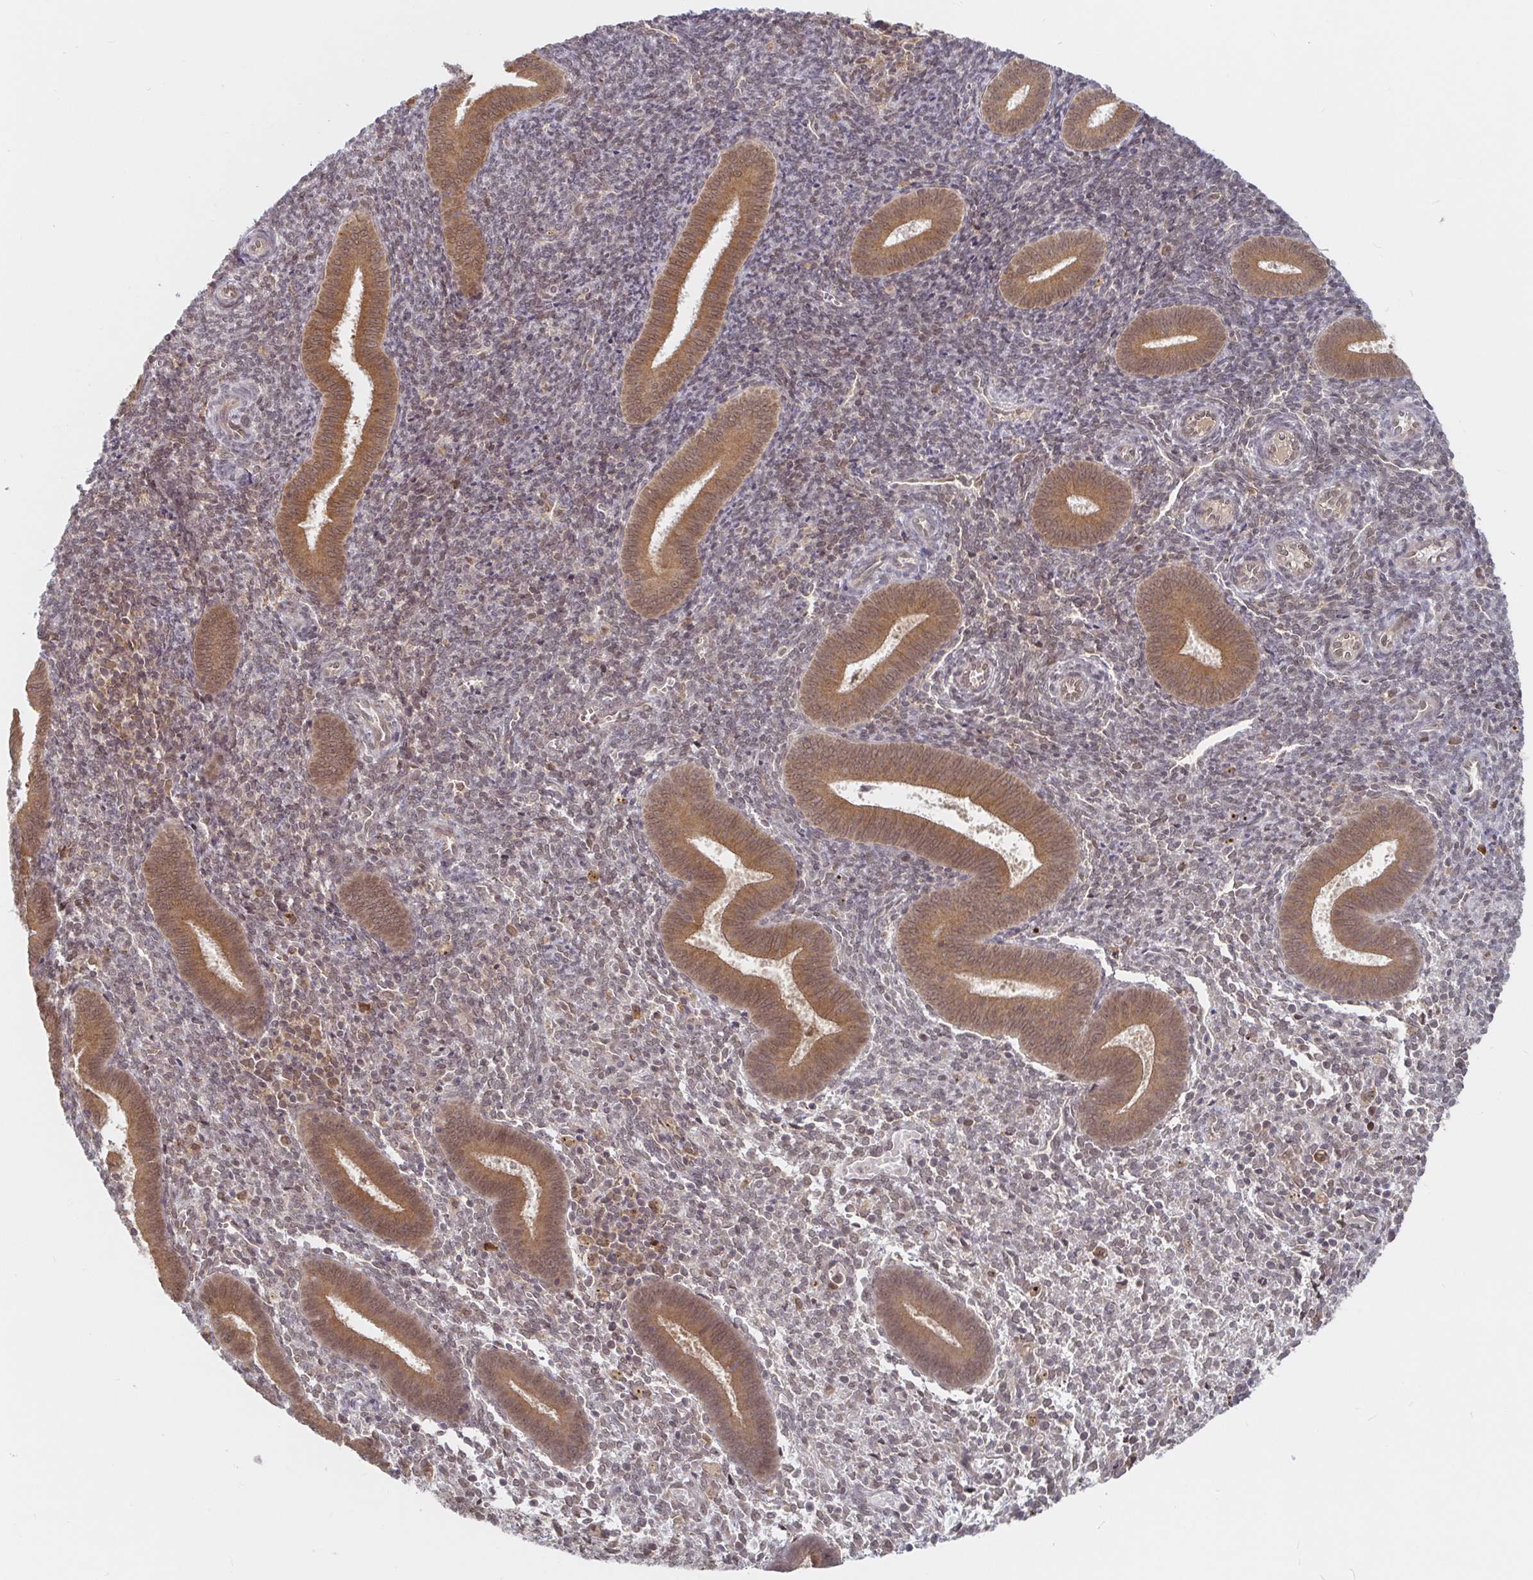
{"staining": {"intensity": "moderate", "quantity": "25%-75%", "location": "cytoplasmic/membranous"}, "tissue": "endometrium", "cell_type": "Cells in endometrial stroma", "image_type": "normal", "snomed": [{"axis": "morphology", "description": "Normal tissue, NOS"}, {"axis": "topography", "description": "Endometrium"}], "caption": "IHC of unremarkable endometrium shows medium levels of moderate cytoplasmic/membranous staining in approximately 25%-75% of cells in endometrial stroma. (Stains: DAB in brown, nuclei in blue, Microscopy: brightfield microscopy at high magnification).", "gene": "ALG1L2", "patient": {"sex": "female", "age": 25}}